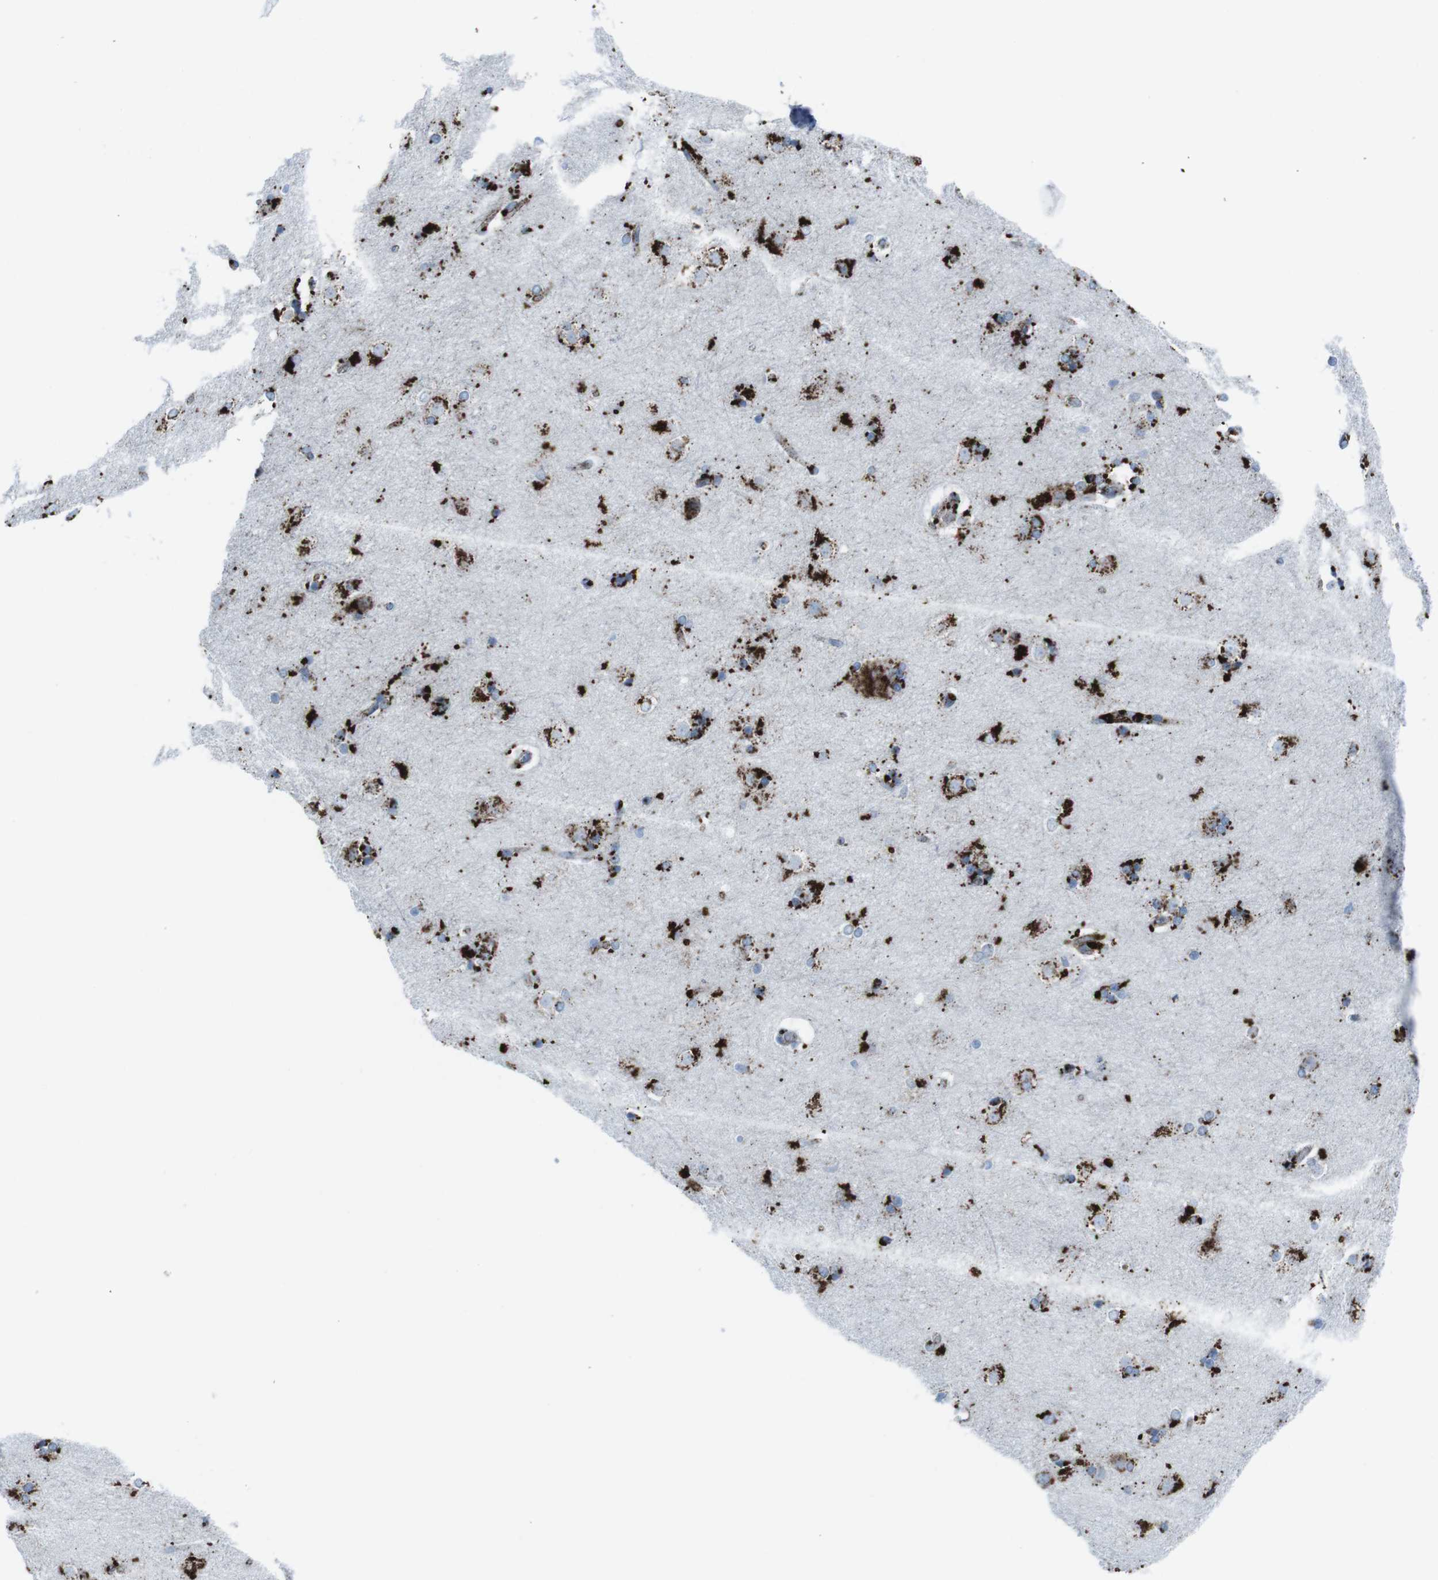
{"staining": {"intensity": "strong", "quantity": "25%-75%", "location": "cytoplasmic/membranous"}, "tissue": "caudate", "cell_type": "Glial cells", "image_type": "normal", "snomed": [{"axis": "morphology", "description": "Normal tissue, NOS"}, {"axis": "topography", "description": "Lateral ventricle wall"}], "caption": "The micrograph displays immunohistochemical staining of unremarkable caudate. There is strong cytoplasmic/membranous positivity is appreciated in about 25%-75% of glial cells. (IHC, brightfield microscopy, high magnification).", "gene": "SCARB2", "patient": {"sex": "female", "age": 19}}